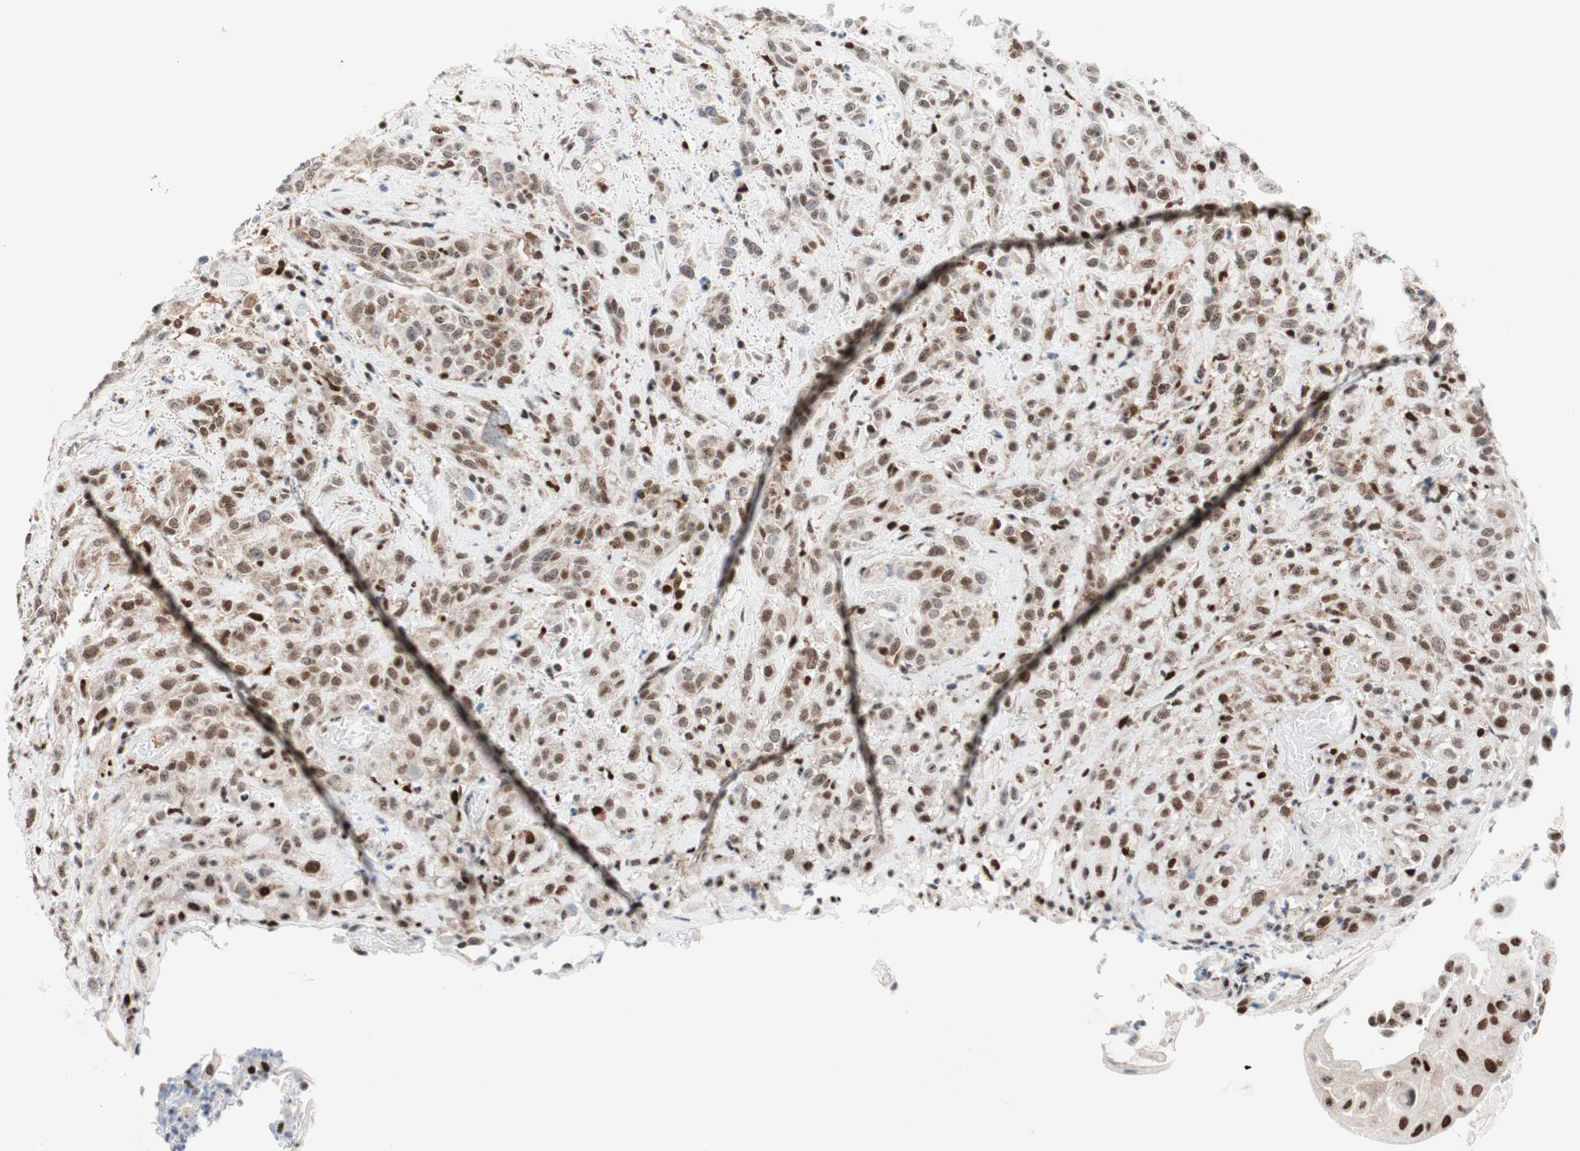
{"staining": {"intensity": "moderate", "quantity": ">75%", "location": "cytoplasmic/membranous,nuclear"}, "tissue": "head and neck cancer", "cell_type": "Tumor cells", "image_type": "cancer", "snomed": [{"axis": "morphology", "description": "Squamous cell carcinoma, NOS"}, {"axis": "topography", "description": "Head-Neck"}], "caption": "Immunohistochemistry (IHC) histopathology image of human head and neck squamous cell carcinoma stained for a protein (brown), which reveals medium levels of moderate cytoplasmic/membranous and nuclear positivity in approximately >75% of tumor cells.", "gene": "RGS10", "patient": {"sex": "male", "age": 62}}